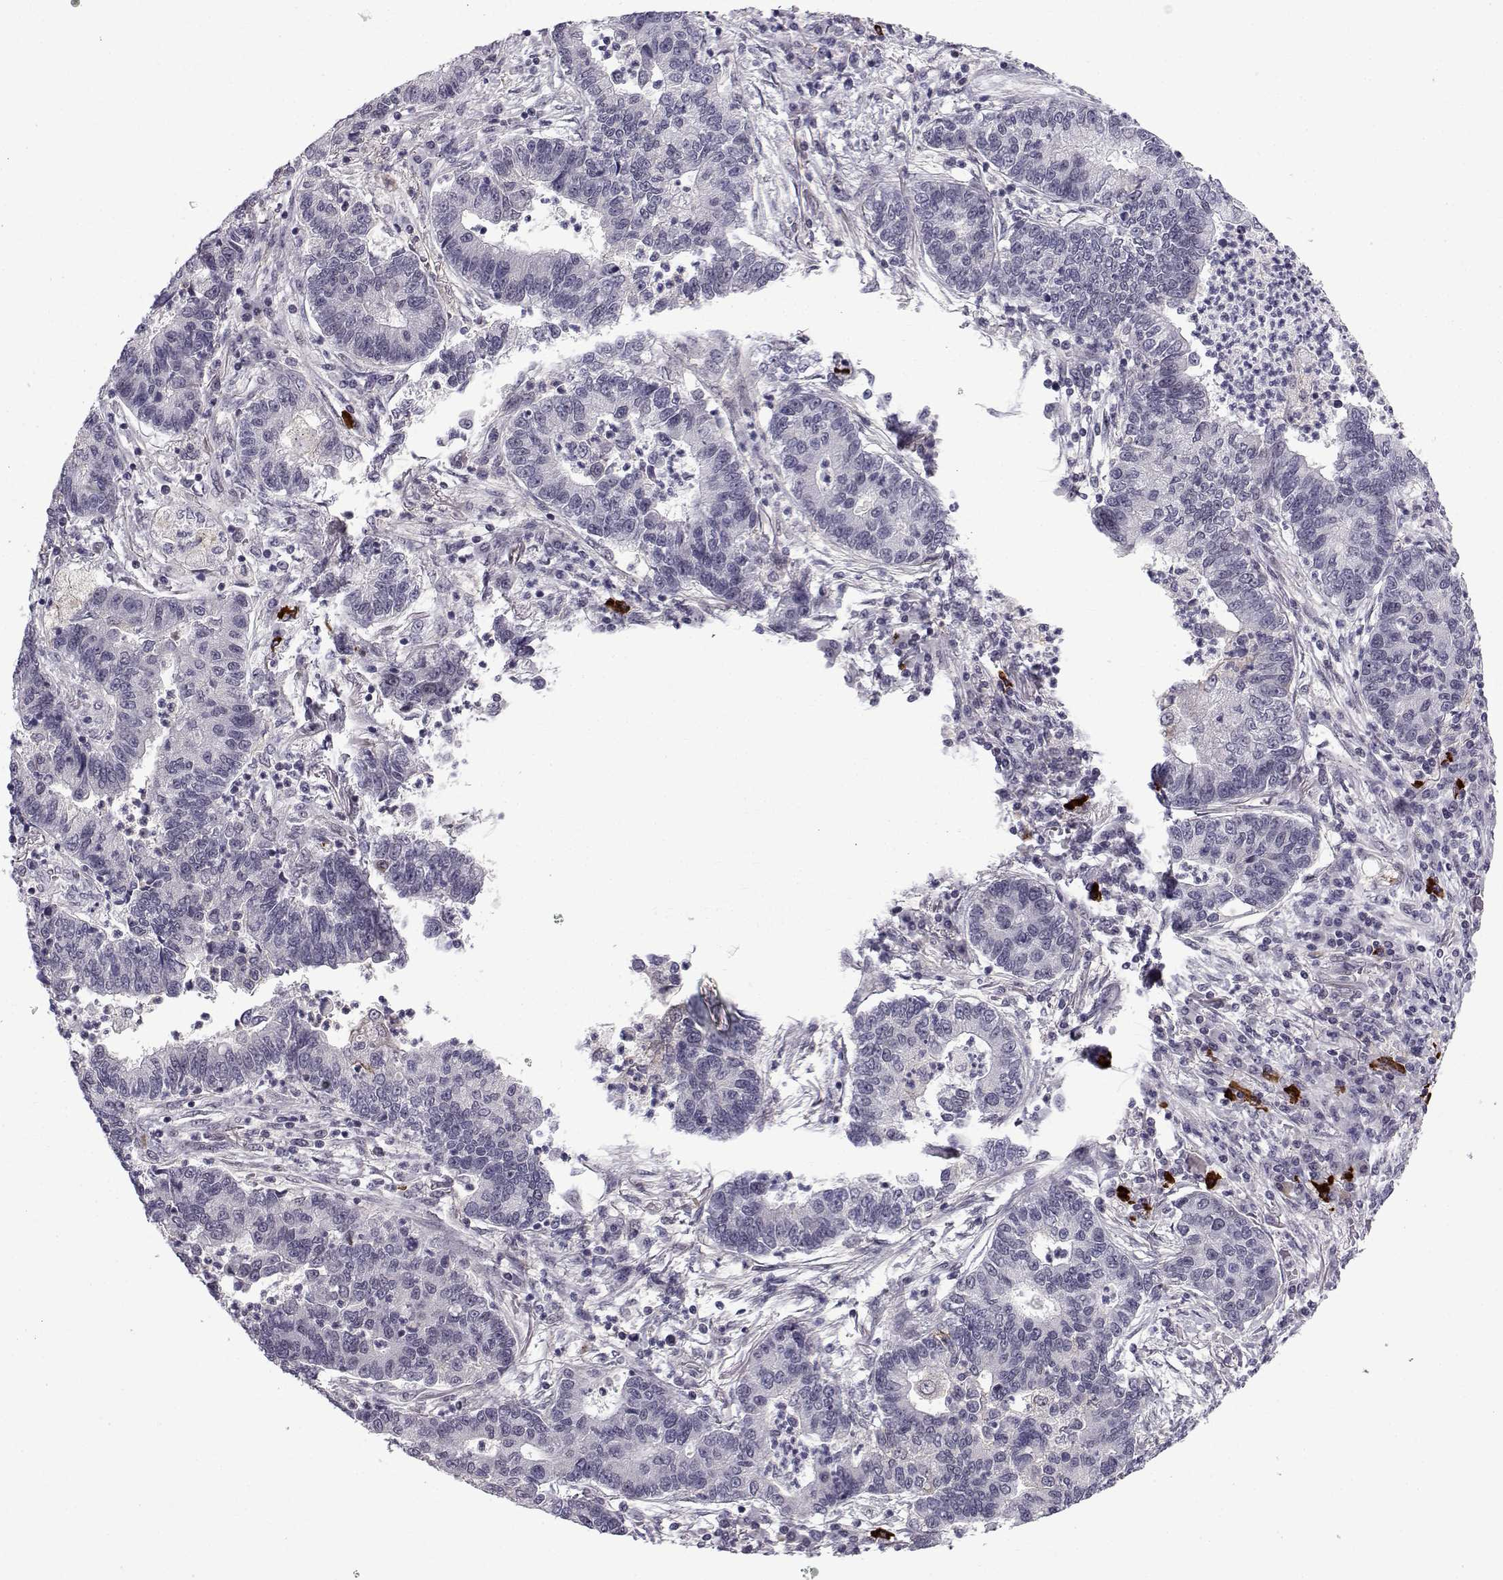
{"staining": {"intensity": "negative", "quantity": "none", "location": "none"}, "tissue": "lung cancer", "cell_type": "Tumor cells", "image_type": "cancer", "snomed": [{"axis": "morphology", "description": "Adenocarcinoma, NOS"}, {"axis": "topography", "description": "Lung"}], "caption": "Human lung cancer stained for a protein using immunohistochemistry (IHC) demonstrates no staining in tumor cells.", "gene": "RBM24", "patient": {"sex": "female", "age": 57}}